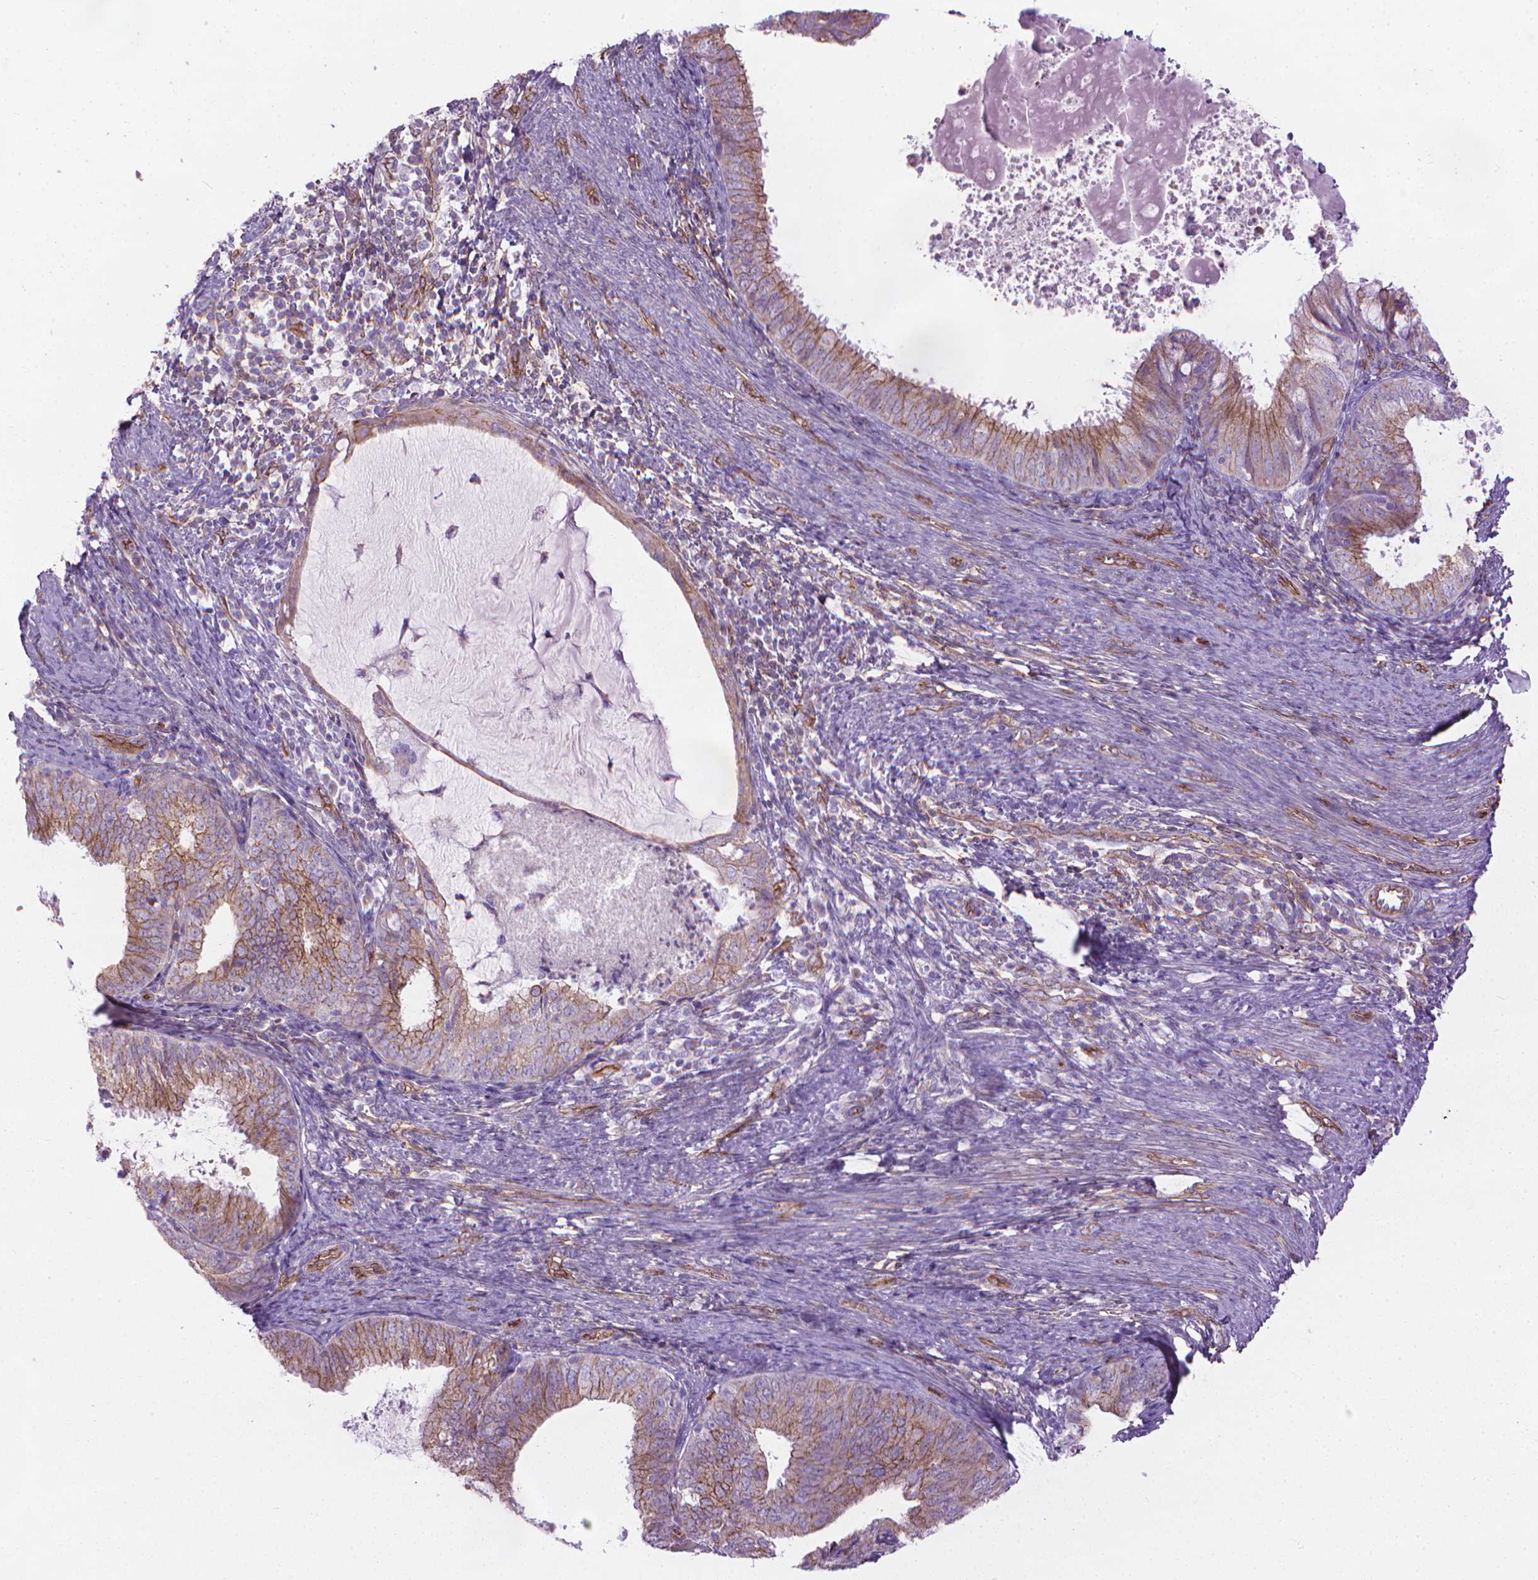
{"staining": {"intensity": "moderate", "quantity": ">75%", "location": "cytoplasmic/membranous"}, "tissue": "endometrial cancer", "cell_type": "Tumor cells", "image_type": "cancer", "snomed": [{"axis": "morphology", "description": "Adenocarcinoma, NOS"}, {"axis": "topography", "description": "Endometrium"}], "caption": "Endometrial adenocarcinoma was stained to show a protein in brown. There is medium levels of moderate cytoplasmic/membranous staining in about >75% of tumor cells.", "gene": "TENT5A", "patient": {"sex": "female", "age": 57}}